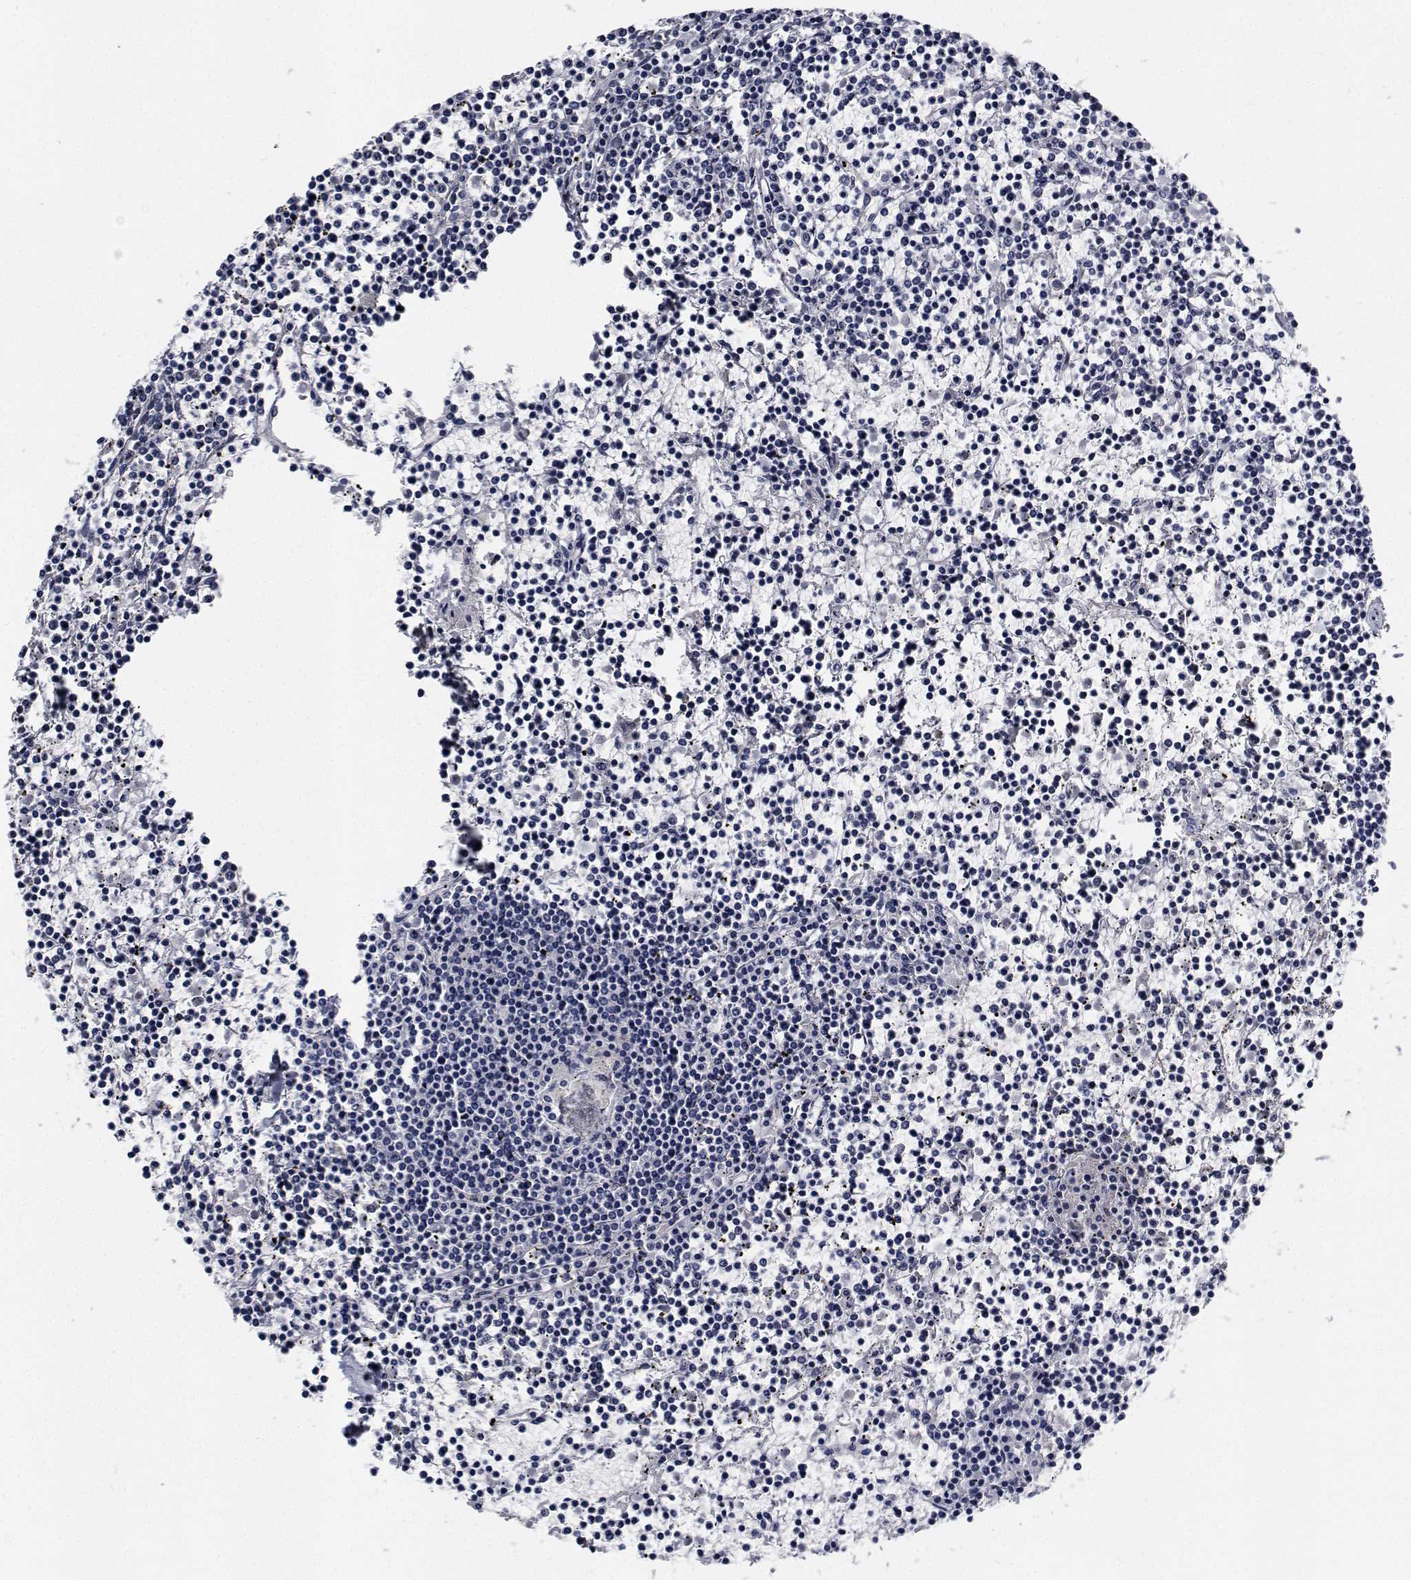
{"staining": {"intensity": "negative", "quantity": "none", "location": "none"}, "tissue": "lymphoma", "cell_type": "Tumor cells", "image_type": "cancer", "snomed": [{"axis": "morphology", "description": "Malignant lymphoma, non-Hodgkin's type, Low grade"}, {"axis": "topography", "description": "Spleen"}], "caption": "DAB immunohistochemical staining of human lymphoma reveals no significant staining in tumor cells.", "gene": "NVL", "patient": {"sex": "female", "age": 19}}